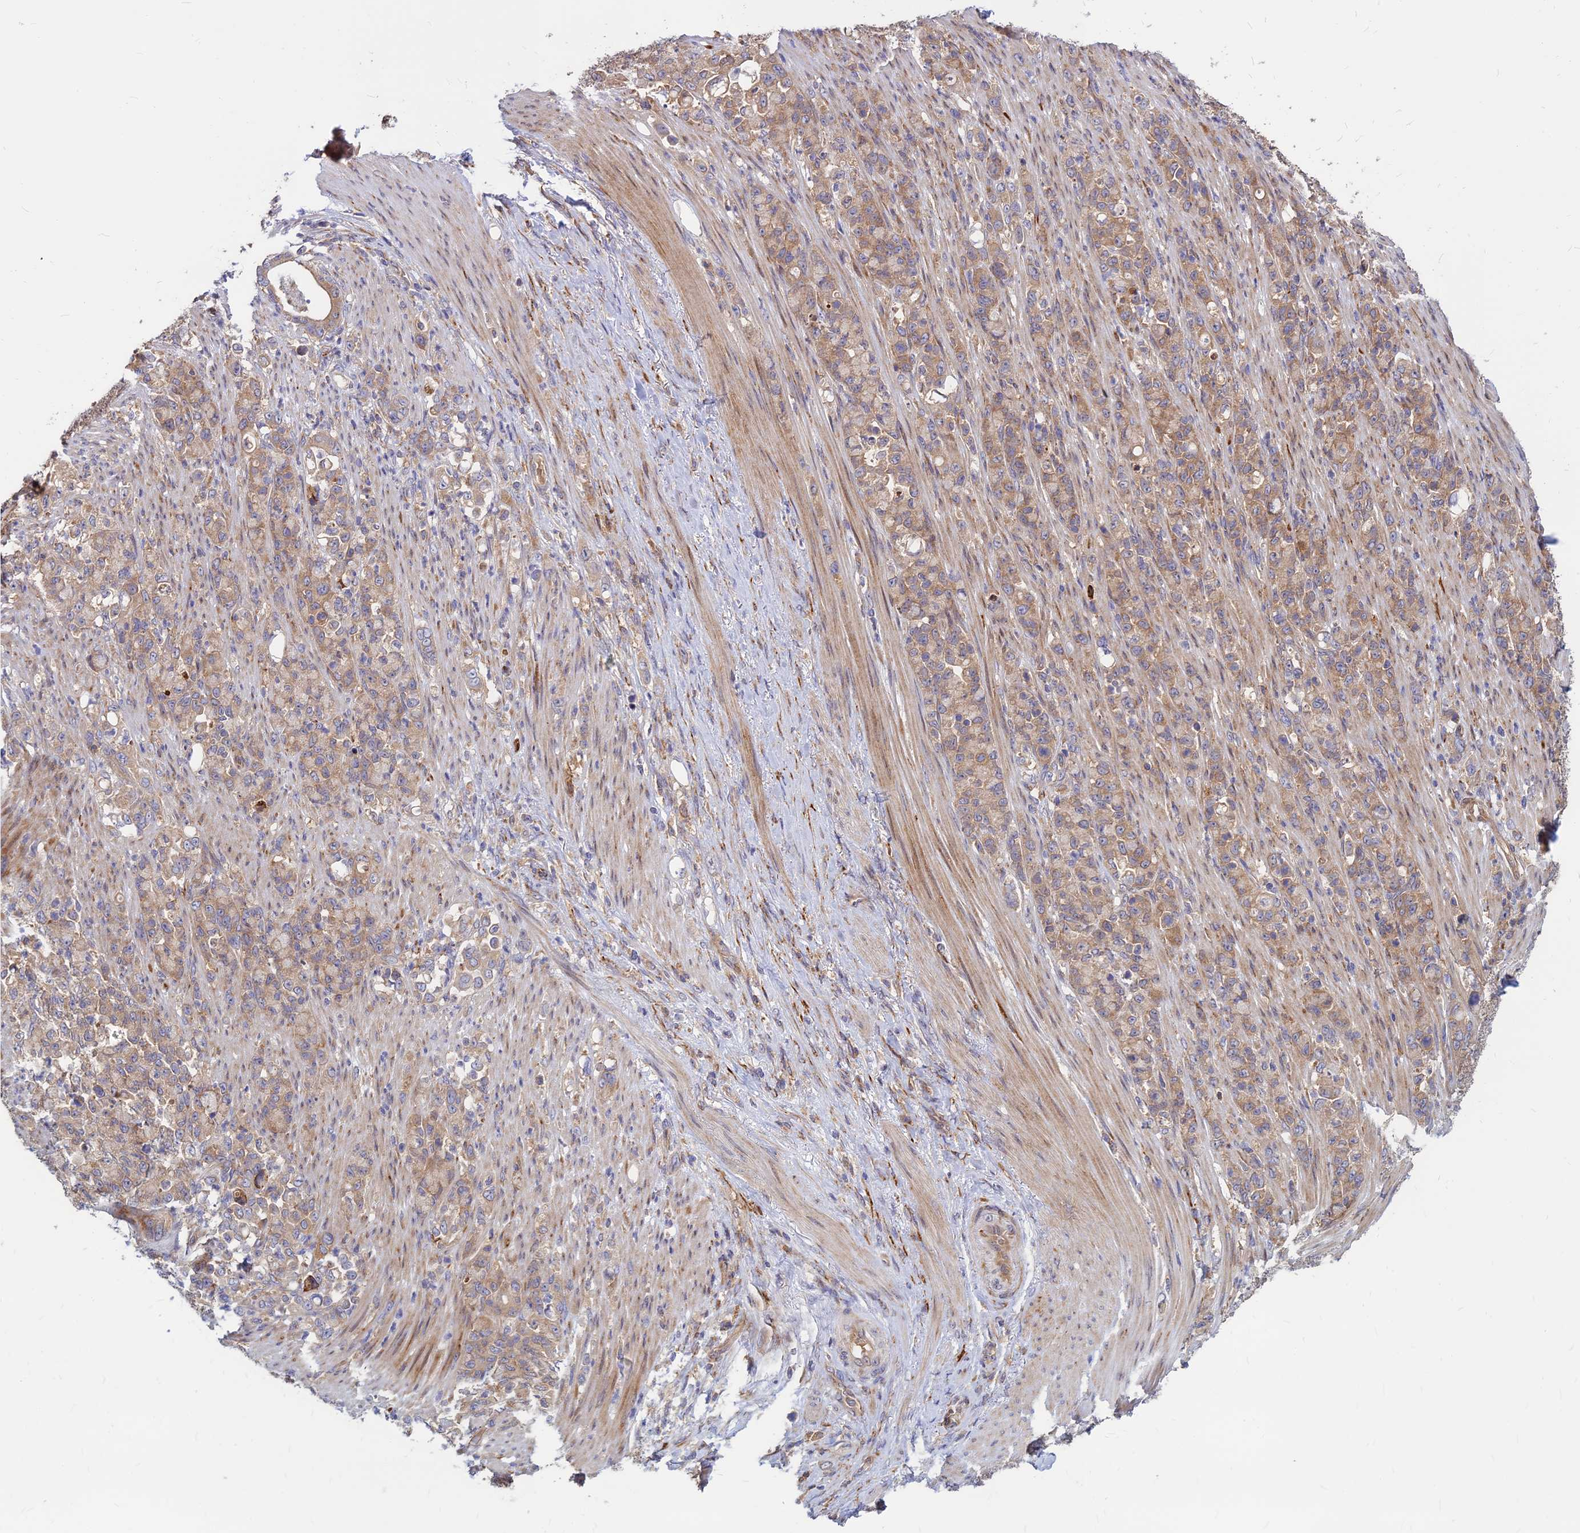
{"staining": {"intensity": "moderate", "quantity": ">75%", "location": "cytoplasmic/membranous"}, "tissue": "stomach cancer", "cell_type": "Tumor cells", "image_type": "cancer", "snomed": [{"axis": "morphology", "description": "Normal tissue, NOS"}, {"axis": "morphology", "description": "Adenocarcinoma, NOS"}, {"axis": "topography", "description": "Stomach"}], "caption": "Immunohistochemical staining of stomach adenocarcinoma shows medium levels of moderate cytoplasmic/membranous positivity in about >75% of tumor cells. The protein is shown in brown color, while the nuclei are stained blue.", "gene": "CCT6B", "patient": {"sex": "female", "age": 79}}